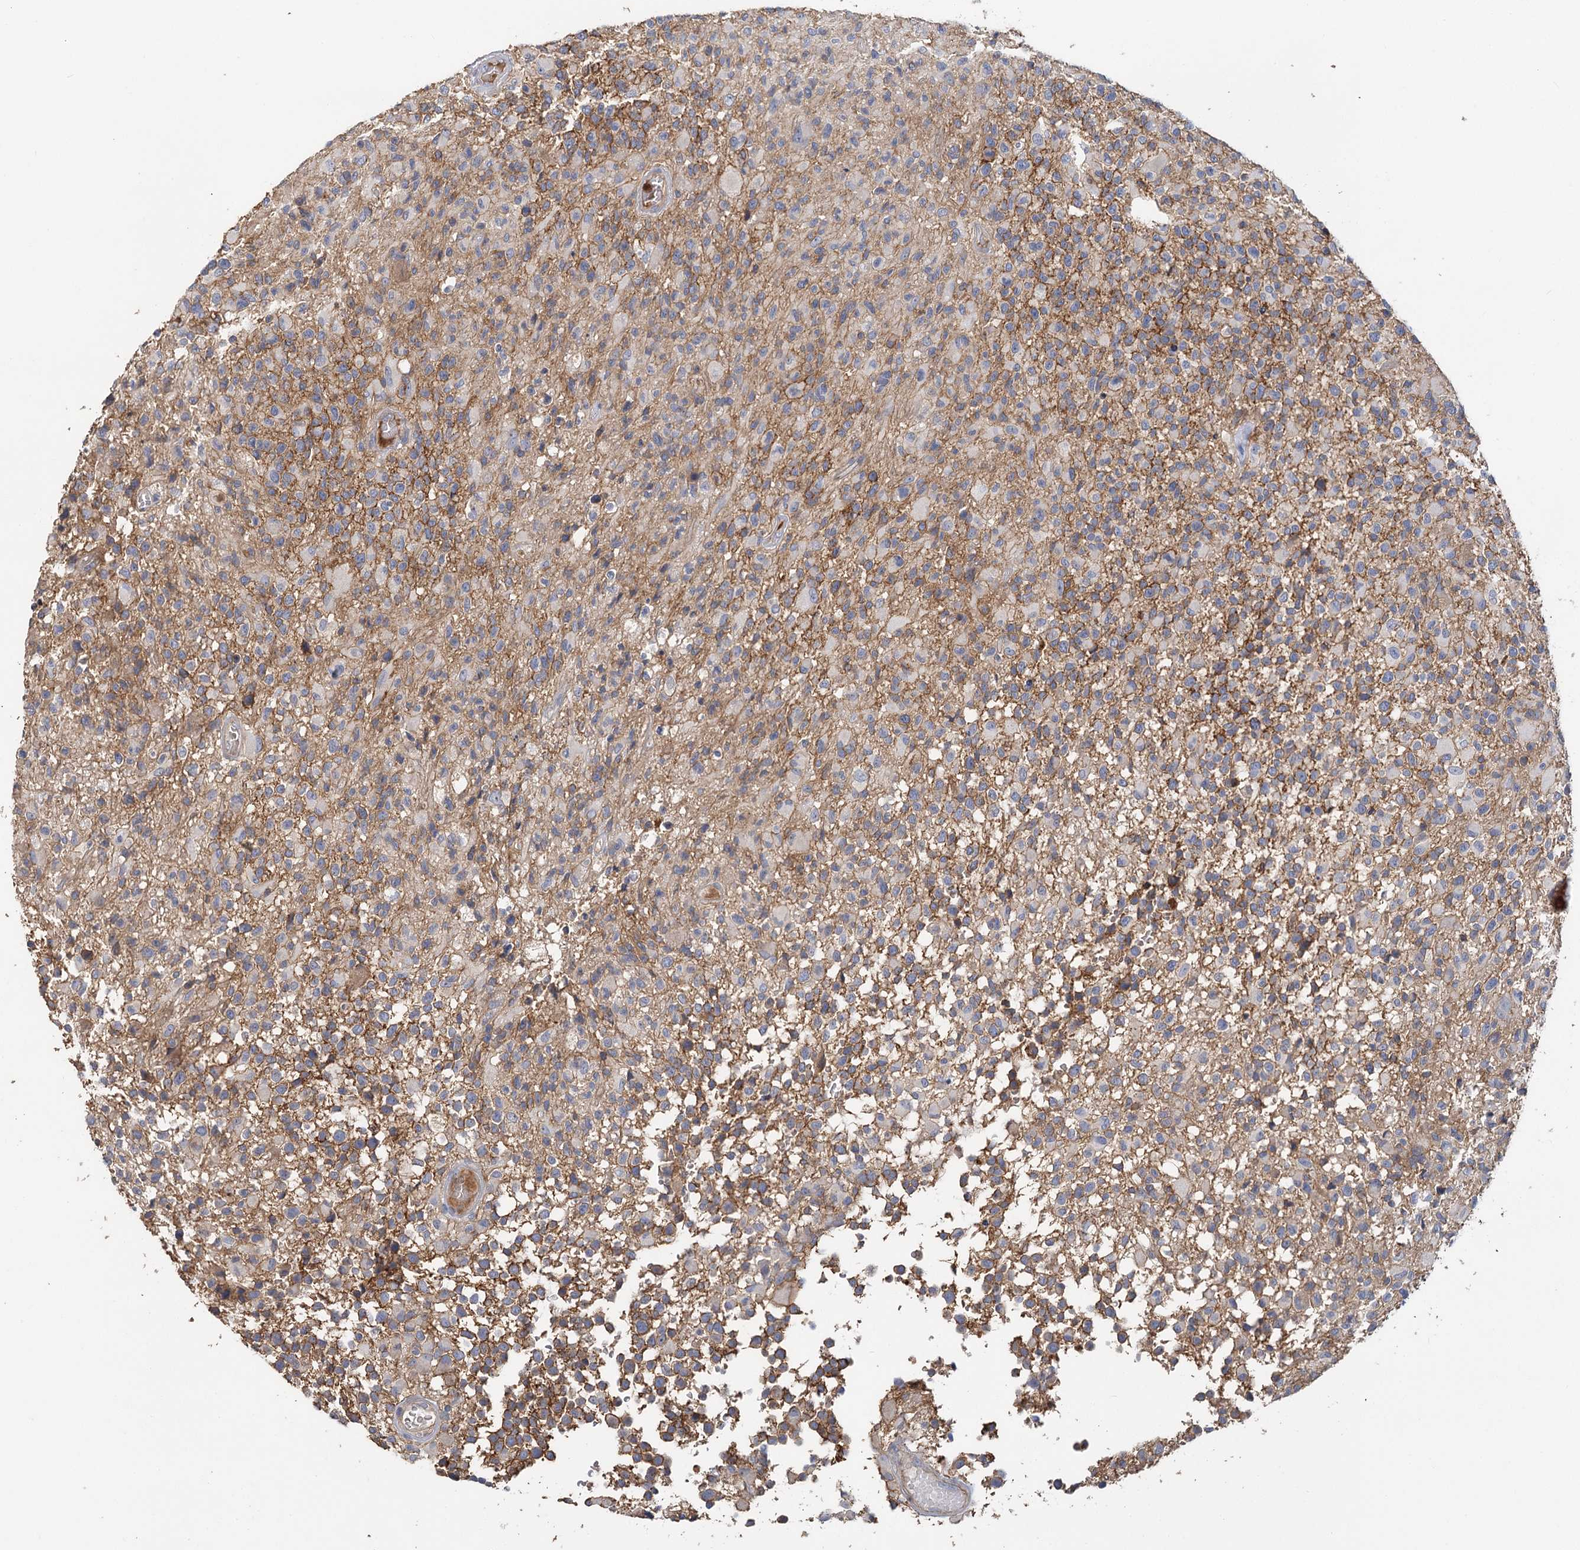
{"staining": {"intensity": "negative", "quantity": "none", "location": "none"}, "tissue": "glioma", "cell_type": "Tumor cells", "image_type": "cancer", "snomed": [{"axis": "morphology", "description": "Glioma, malignant, High grade"}, {"axis": "morphology", "description": "Glioblastoma, NOS"}, {"axis": "topography", "description": "Brain"}], "caption": "Glioma stained for a protein using IHC demonstrates no expression tumor cells.", "gene": "EPB41L5", "patient": {"sex": "male", "age": 60}}